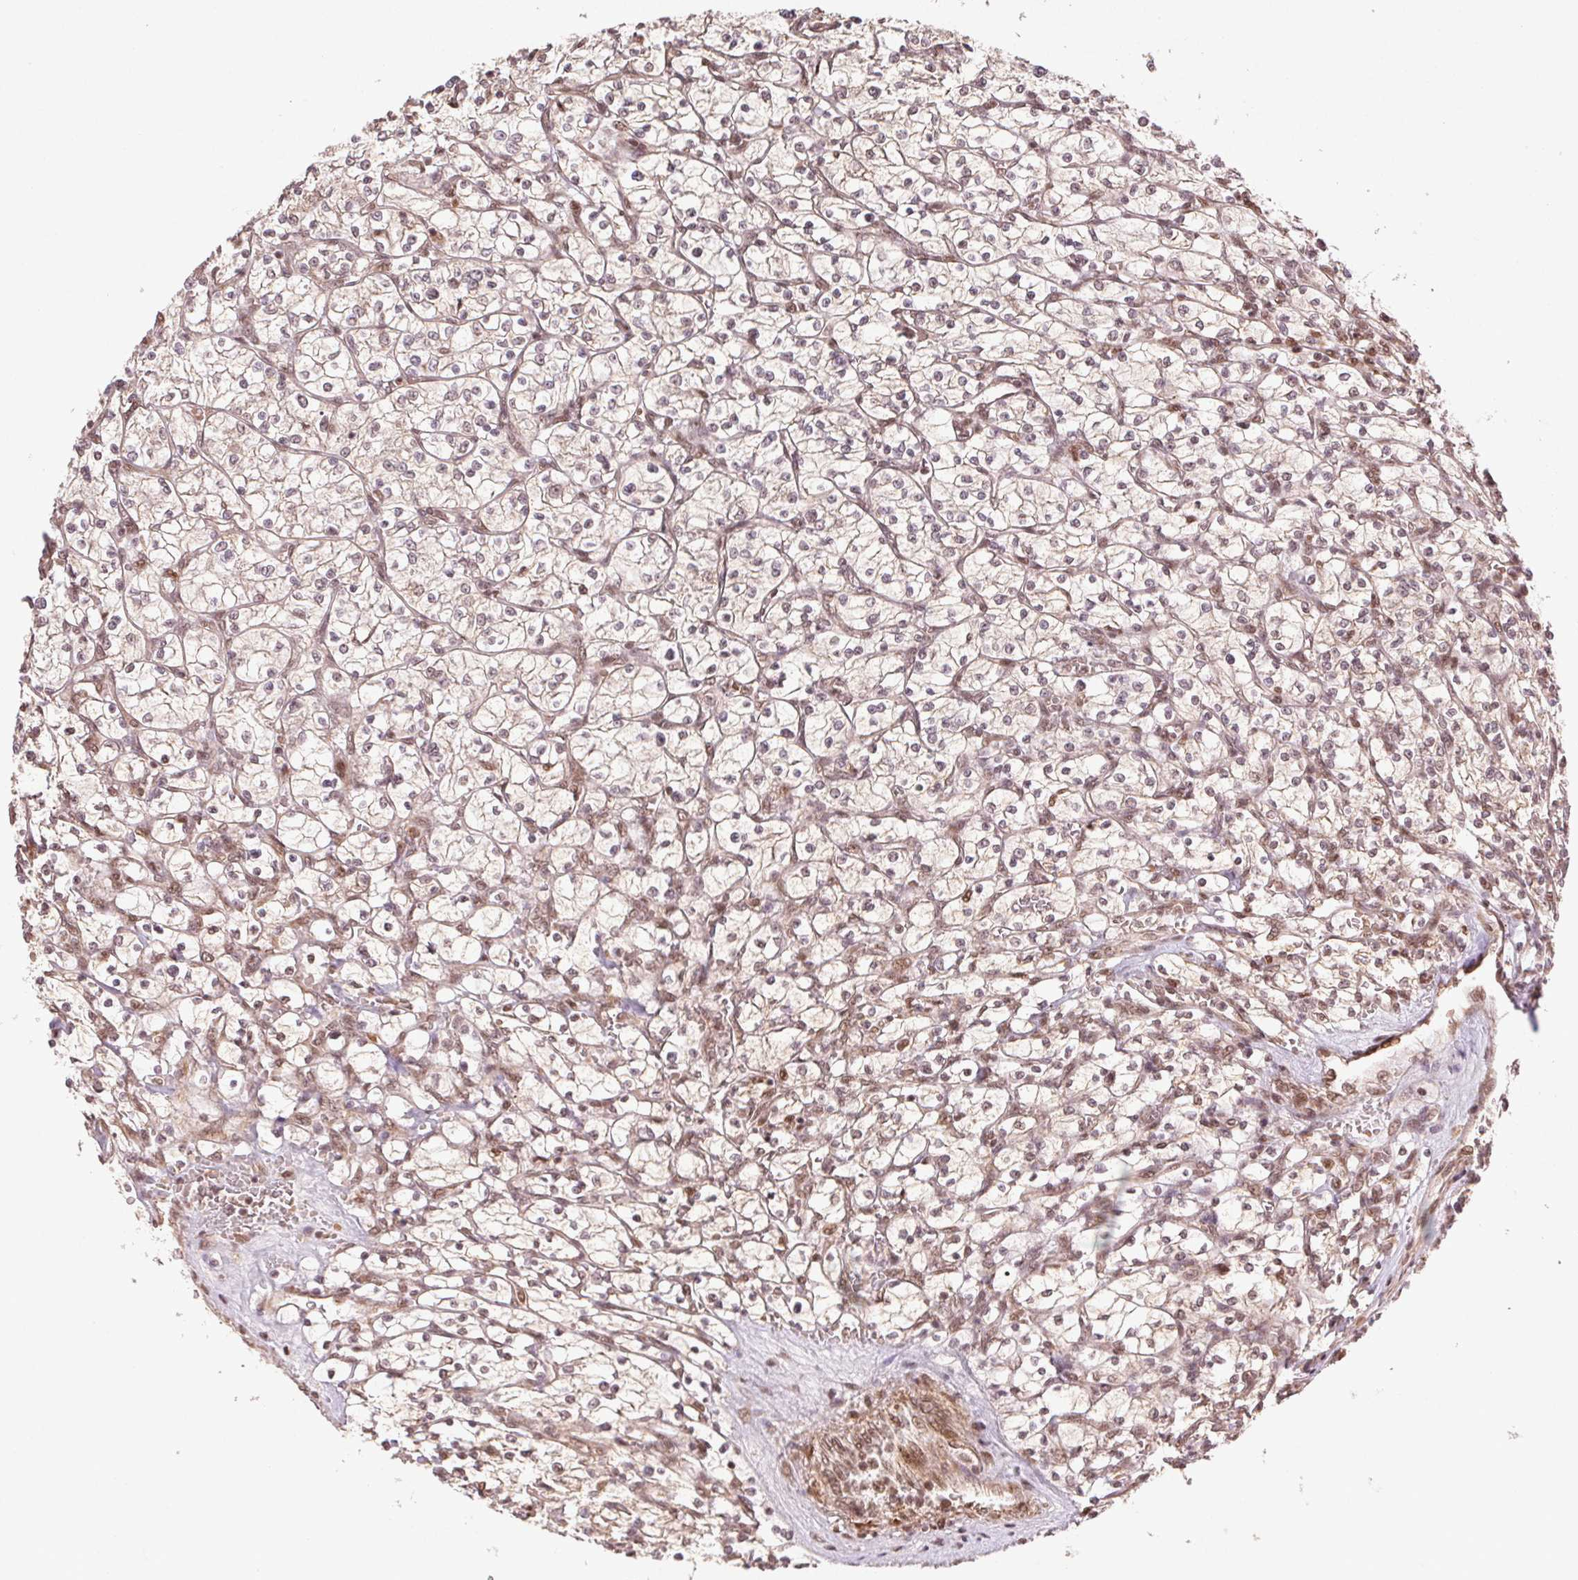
{"staining": {"intensity": "weak", "quantity": "25%-75%", "location": "cytoplasmic/membranous"}, "tissue": "renal cancer", "cell_type": "Tumor cells", "image_type": "cancer", "snomed": [{"axis": "morphology", "description": "Adenocarcinoma, NOS"}, {"axis": "topography", "description": "Kidney"}], "caption": "The immunohistochemical stain shows weak cytoplasmic/membranous staining in tumor cells of renal cancer (adenocarcinoma) tissue.", "gene": "TREML4", "patient": {"sex": "female", "age": 64}}